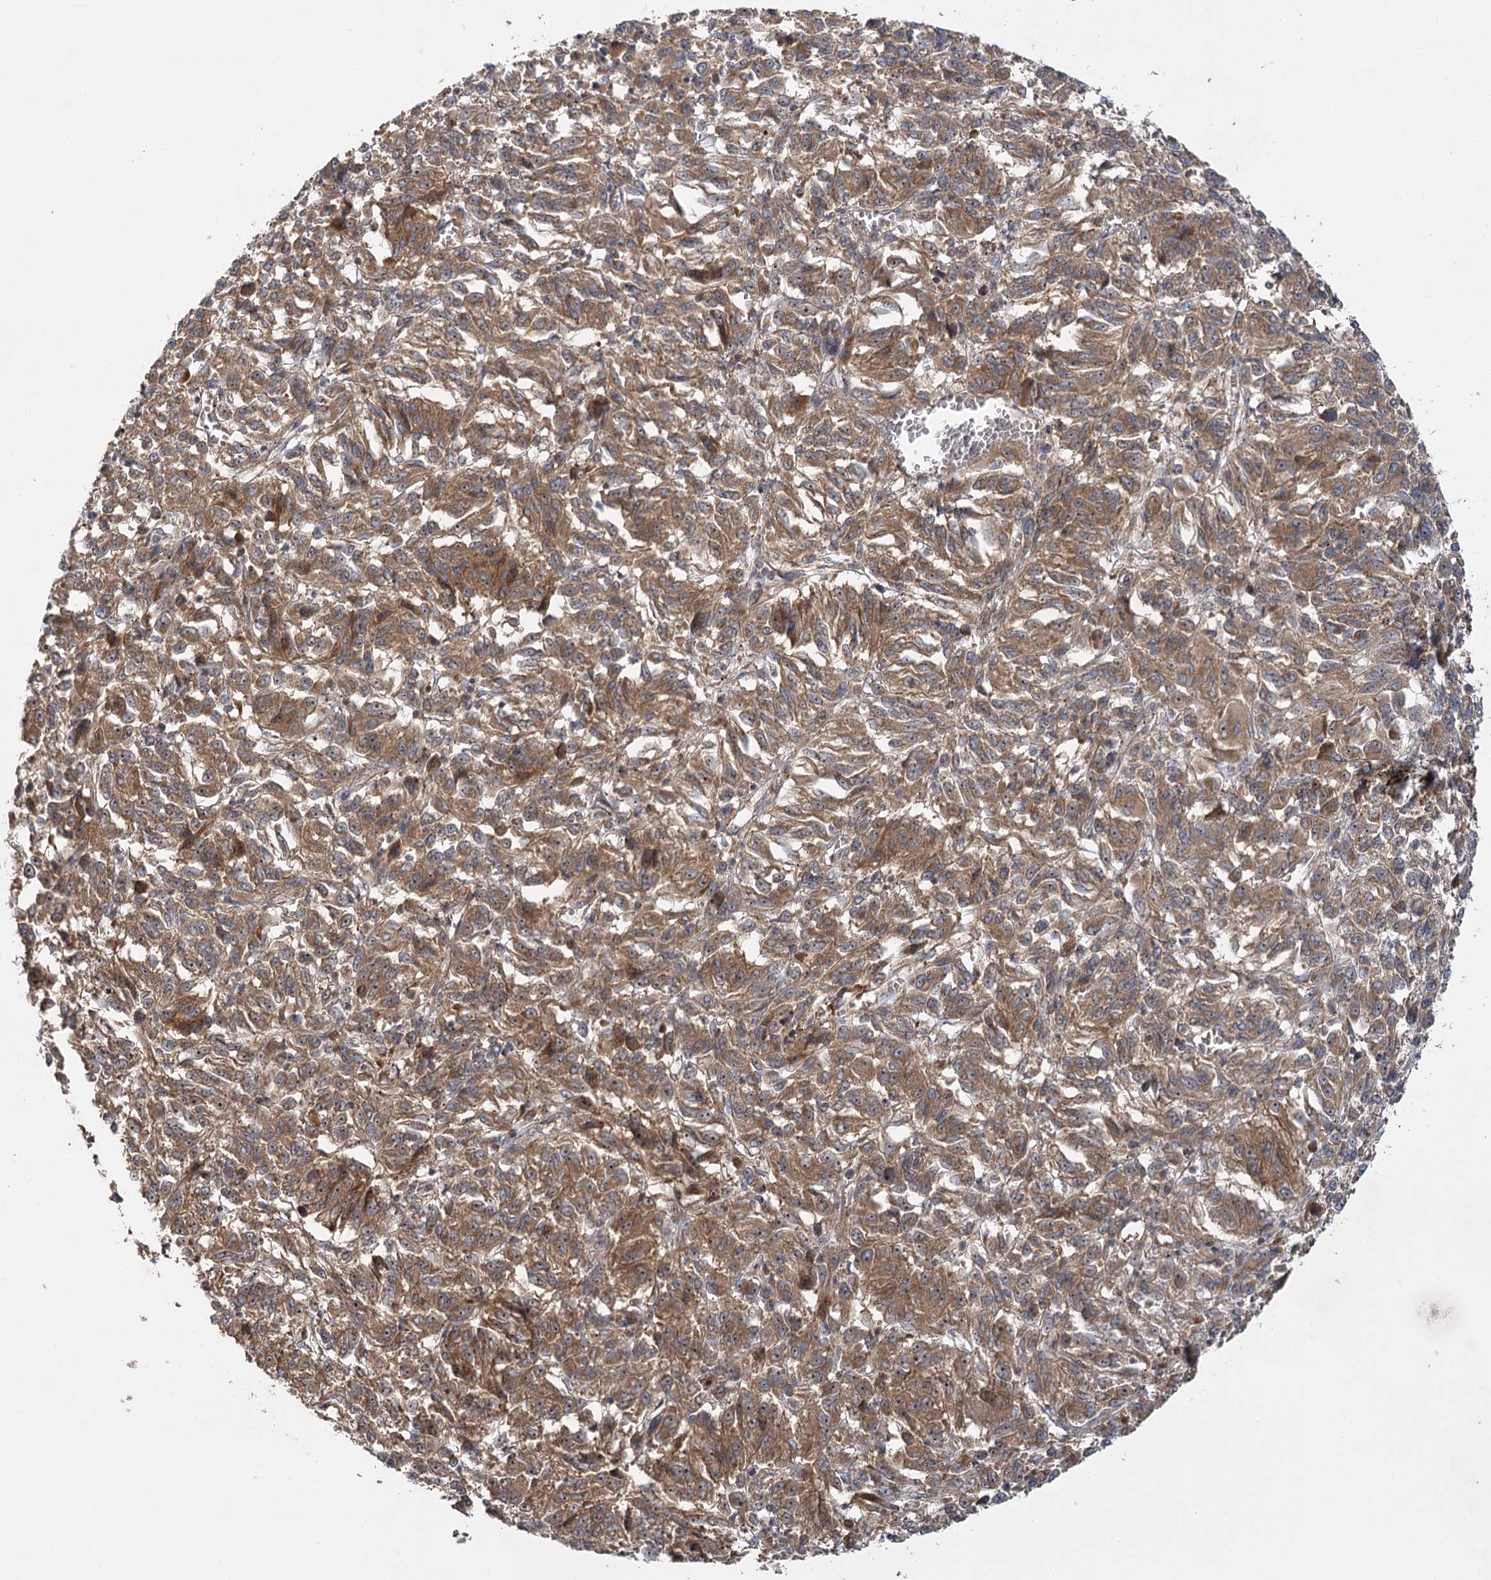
{"staining": {"intensity": "moderate", "quantity": ">75%", "location": "cytoplasmic/membranous,nuclear"}, "tissue": "melanoma", "cell_type": "Tumor cells", "image_type": "cancer", "snomed": [{"axis": "morphology", "description": "Malignant melanoma, Metastatic site"}, {"axis": "topography", "description": "Lung"}], "caption": "Moderate cytoplasmic/membranous and nuclear staining is appreciated in approximately >75% of tumor cells in malignant melanoma (metastatic site).", "gene": "RAPGEF6", "patient": {"sex": "male", "age": 64}}